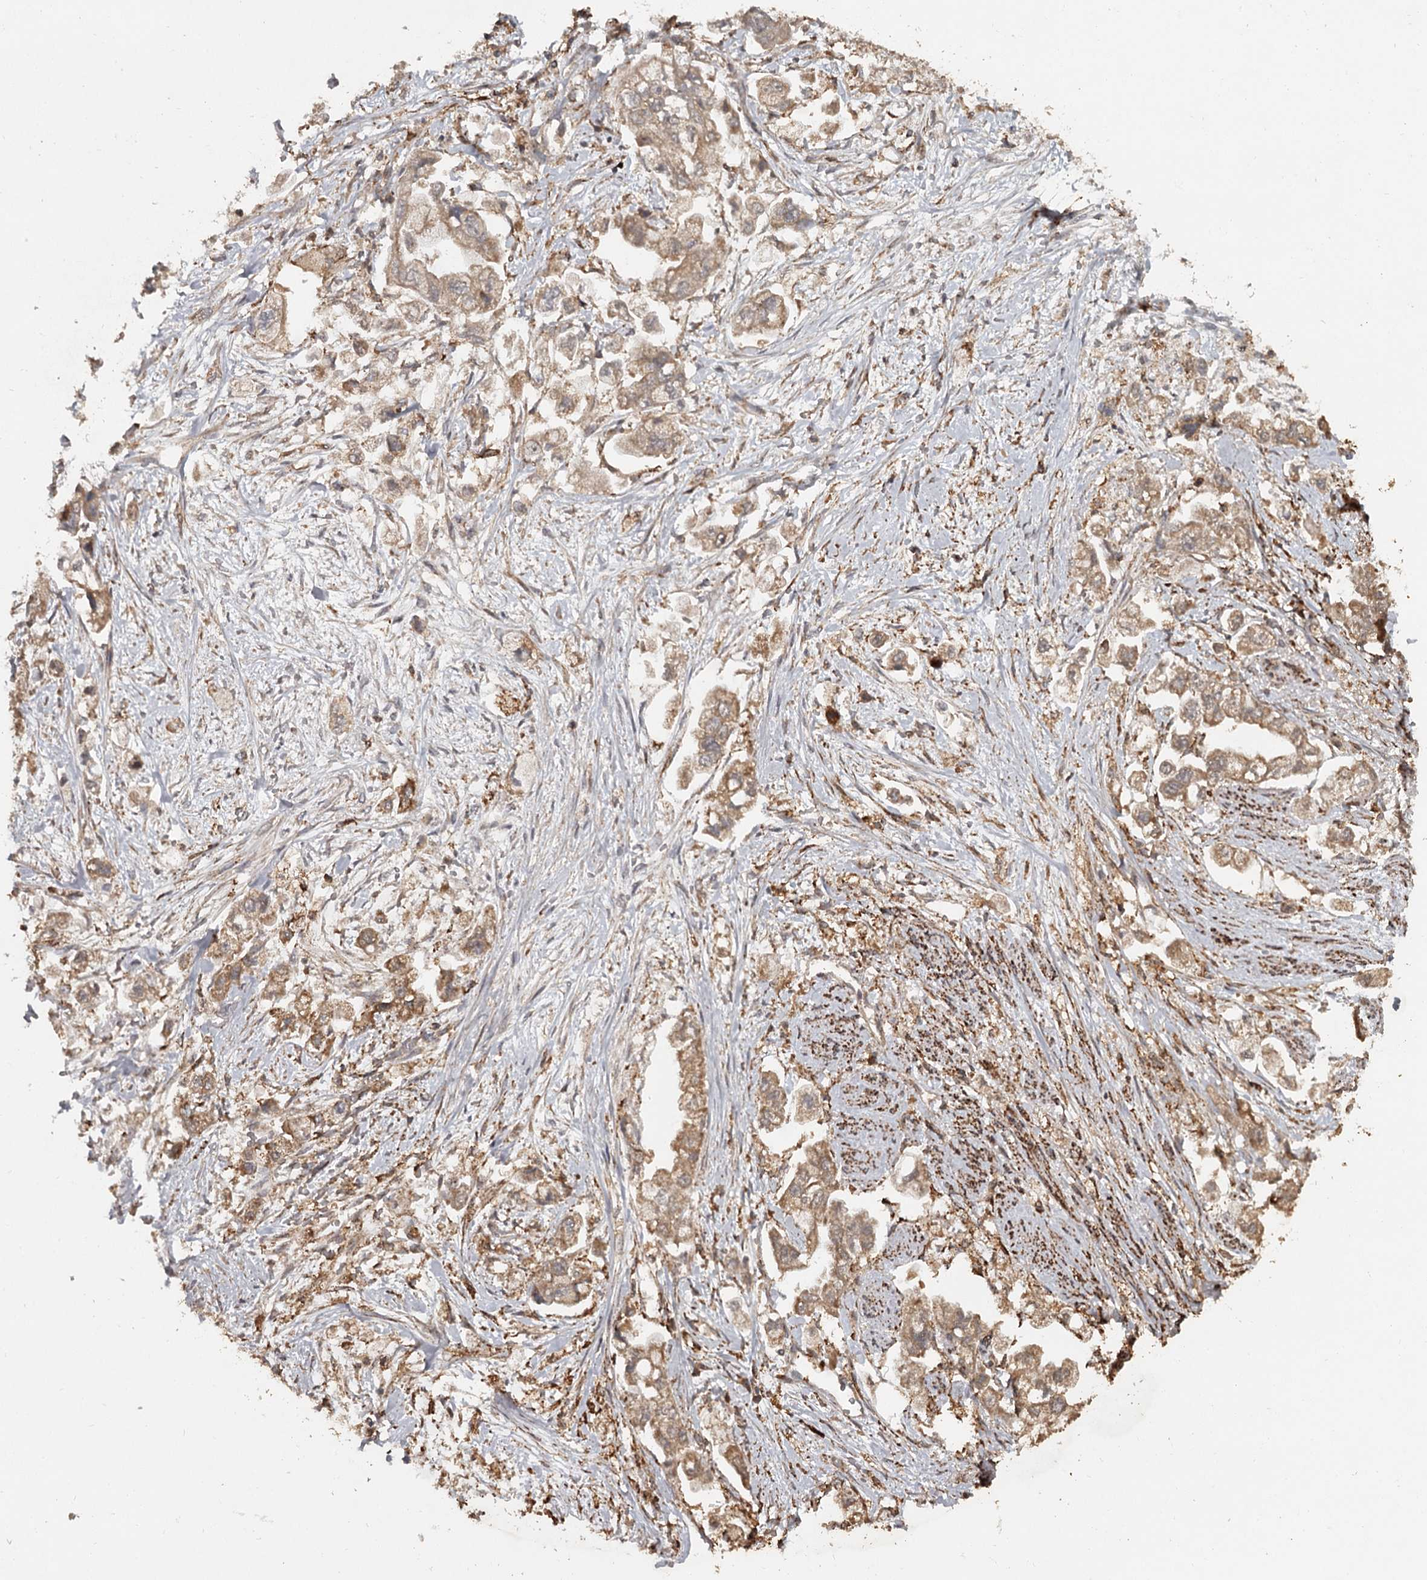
{"staining": {"intensity": "moderate", "quantity": ">75%", "location": "cytoplasmic/membranous"}, "tissue": "stomach cancer", "cell_type": "Tumor cells", "image_type": "cancer", "snomed": [{"axis": "morphology", "description": "Adenocarcinoma, NOS"}, {"axis": "topography", "description": "Stomach"}], "caption": "The micrograph reveals a brown stain indicating the presence of a protein in the cytoplasmic/membranous of tumor cells in stomach cancer.", "gene": "FAXC", "patient": {"sex": "male", "age": 62}}